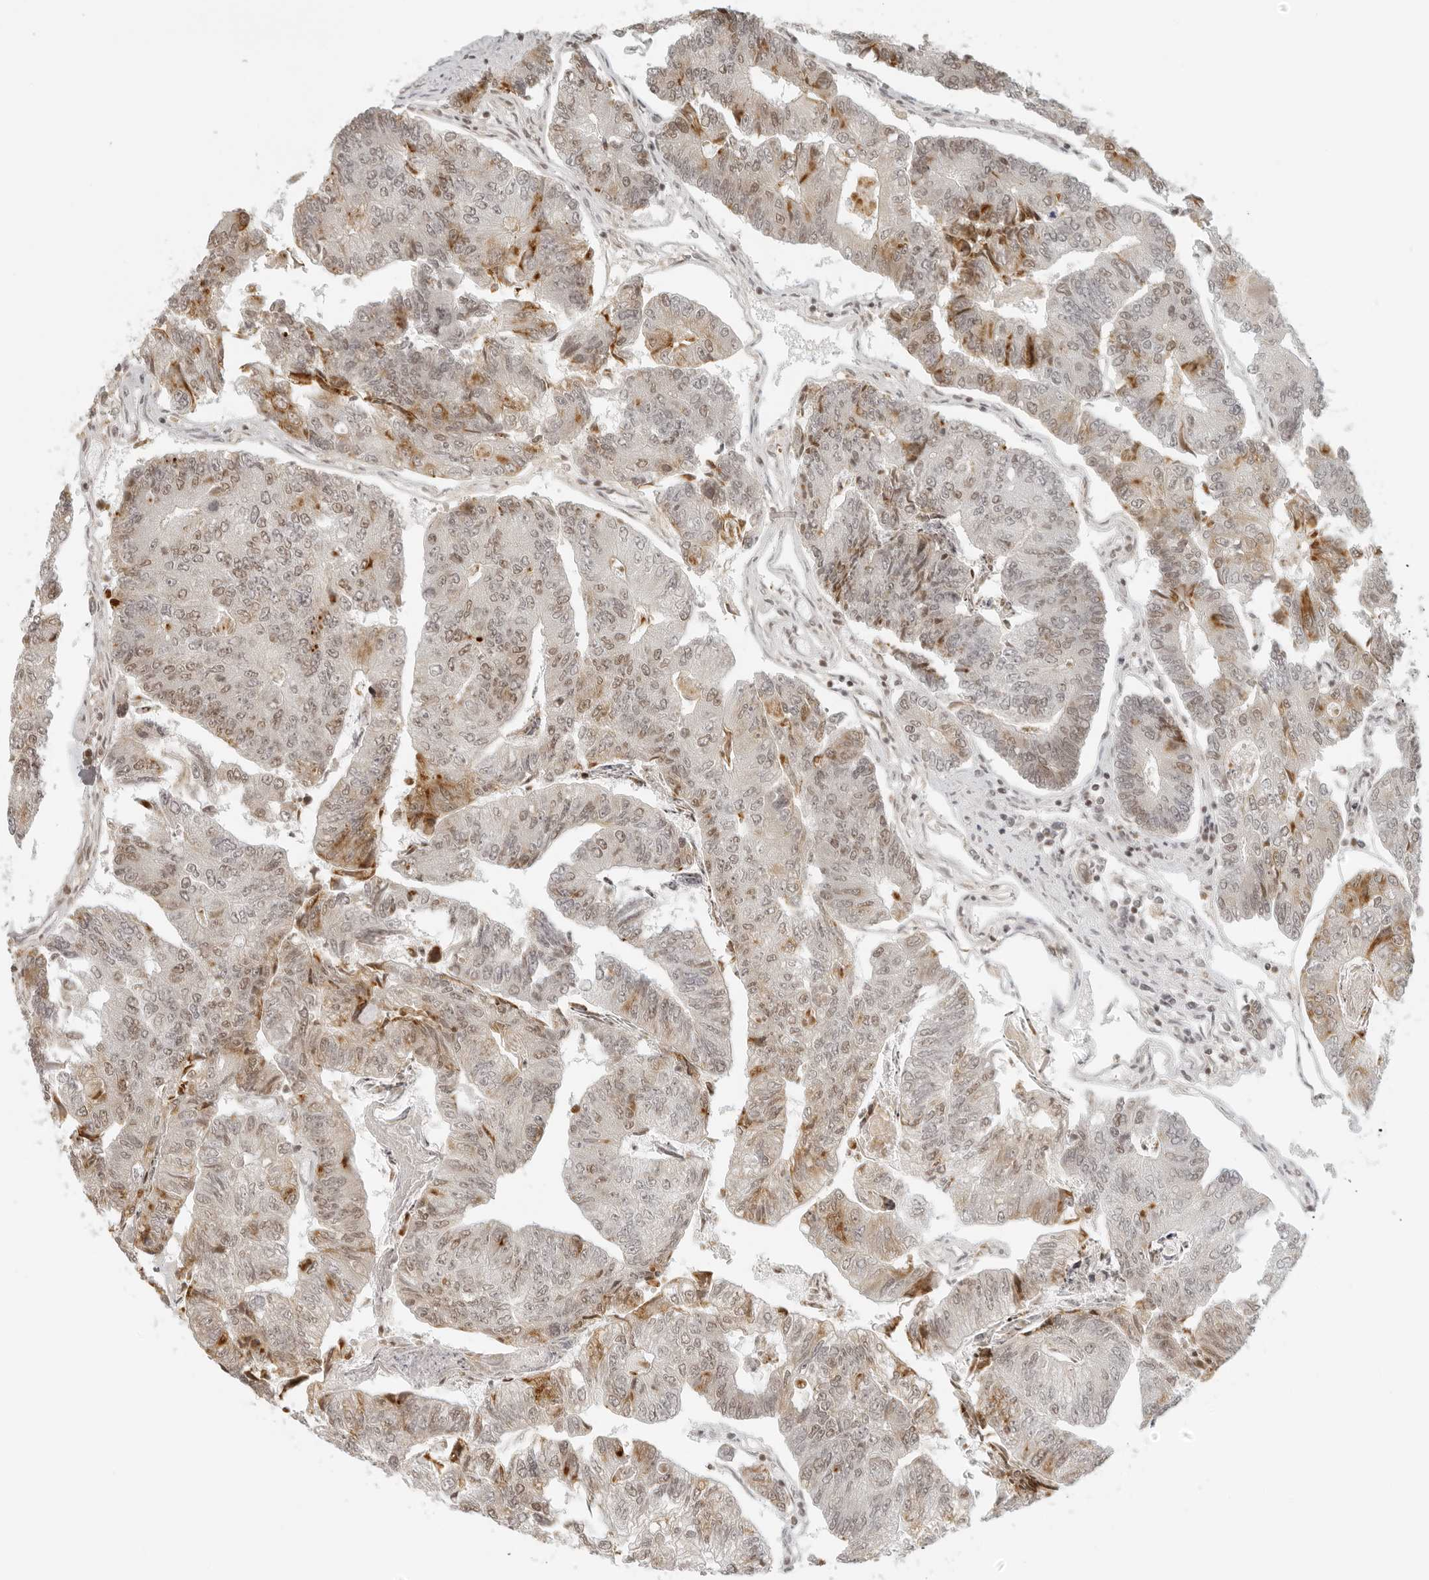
{"staining": {"intensity": "moderate", "quantity": "25%-75%", "location": "cytoplasmic/membranous,nuclear"}, "tissue": "colorectal cancer", "cell_type": "Tumor cells", "image_type": "cancer", "snomed": [{"axis": "morphology", "description": "Adenocarcinoma, NOS"}, {"axis": "topography", "description": "Colon"}], "caption": "Colorectal cancer (adenocarcinoma) was stained to show a protein in brown. There is medium levels of moderate cytoplasmic/membranous and nuclear positivity in about 25%-75% of tumor cells. The protein of interest is shown in brown color, while the nuclei are stained blue.", "gene": "ZNF407", "patient": {"sex": "female", "age": 67}}